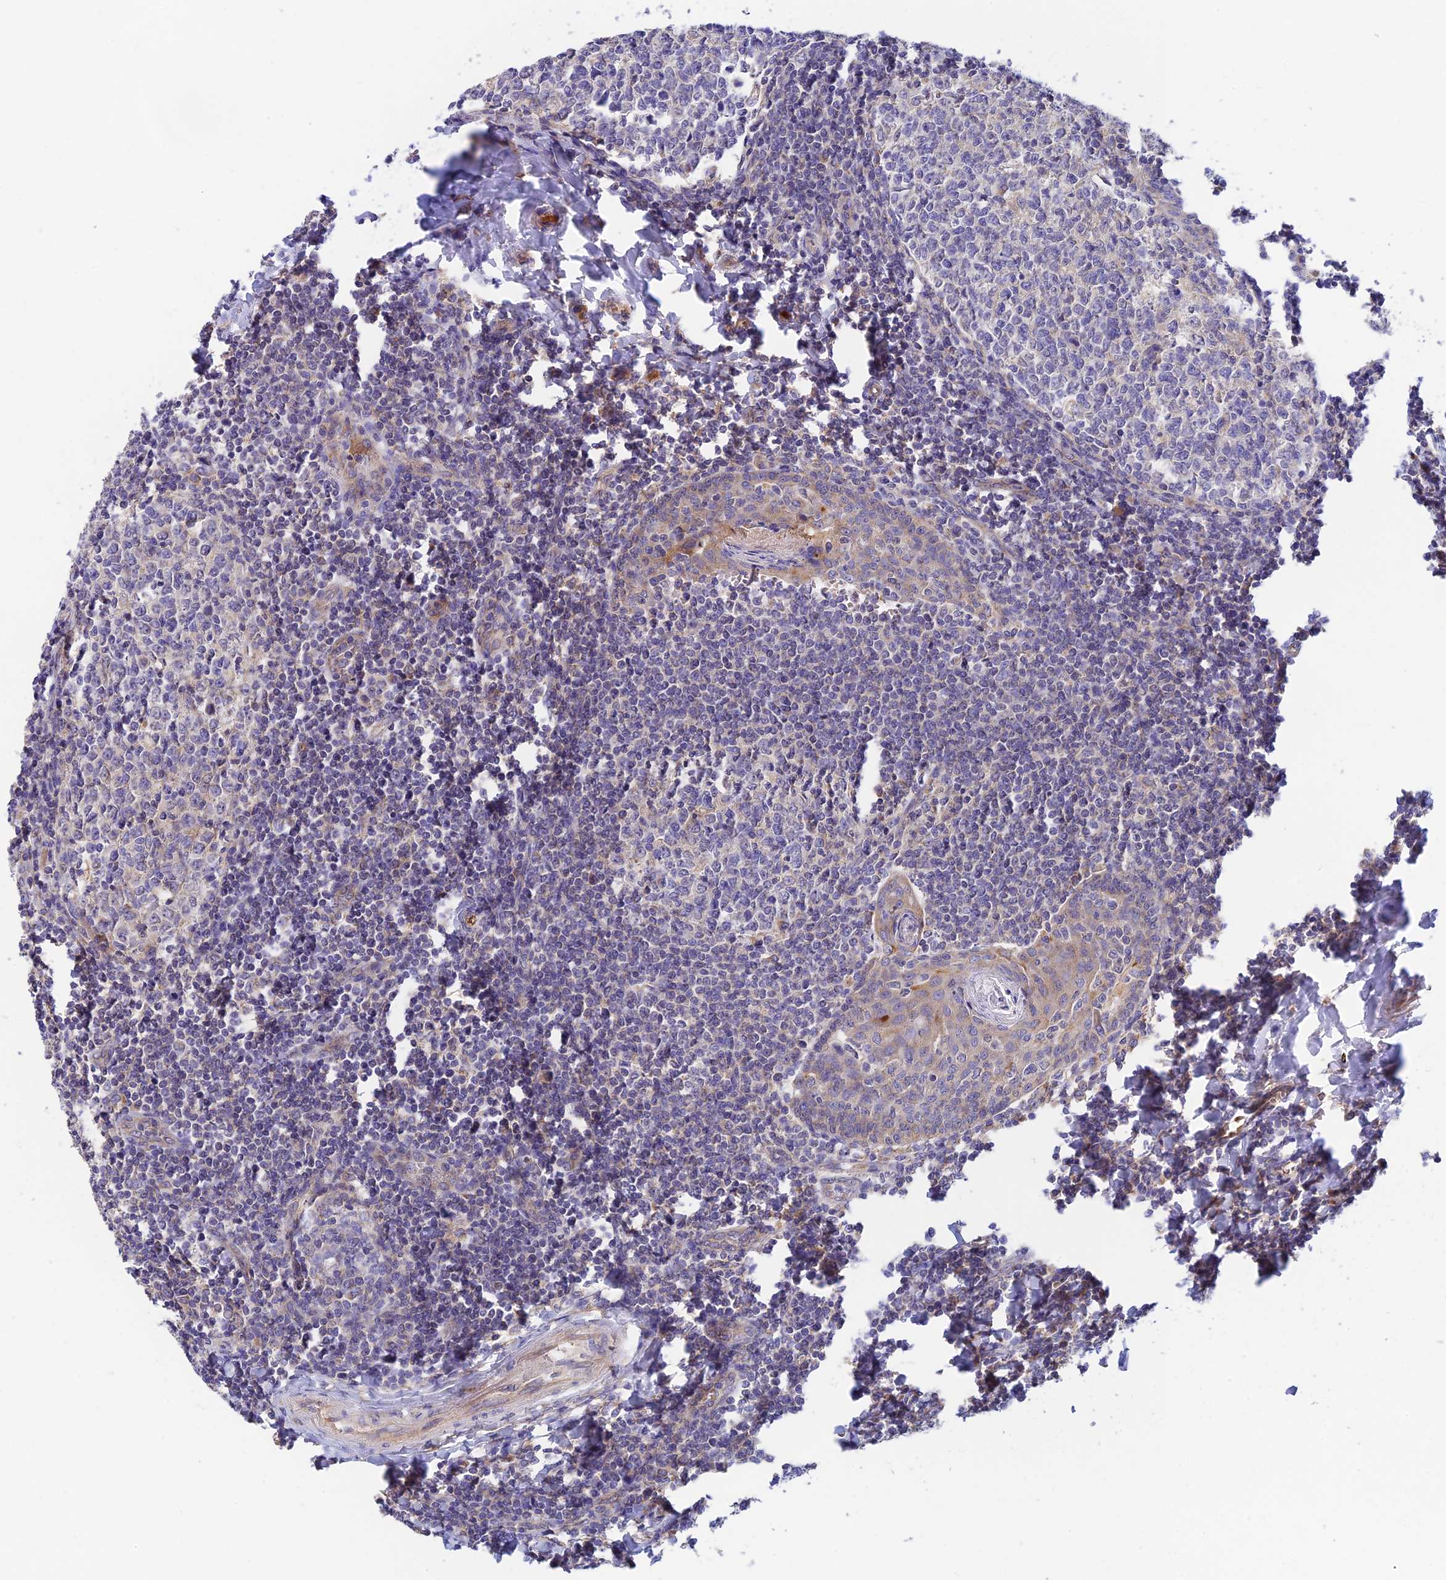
{"staining": {"intensity": "negative", "quantity": "none", "location": "none"}, "tissue": "tonsil", "cell_type": "Germinal center cells", "image_type": "normal", "snomed": [{"axis": "morphology", "description": "Normal tissue, NOS"}, {"axis": "topography", "description": "Tonsil"}], "caption": "Immunohistochemistry of unremarkable tonsil demonstrates no positivity in germinal center cells. (DAB immunohistochemistry, high magnification).", "gene": "RANBP6", "patient": {"sex": "female", "age": 19}}